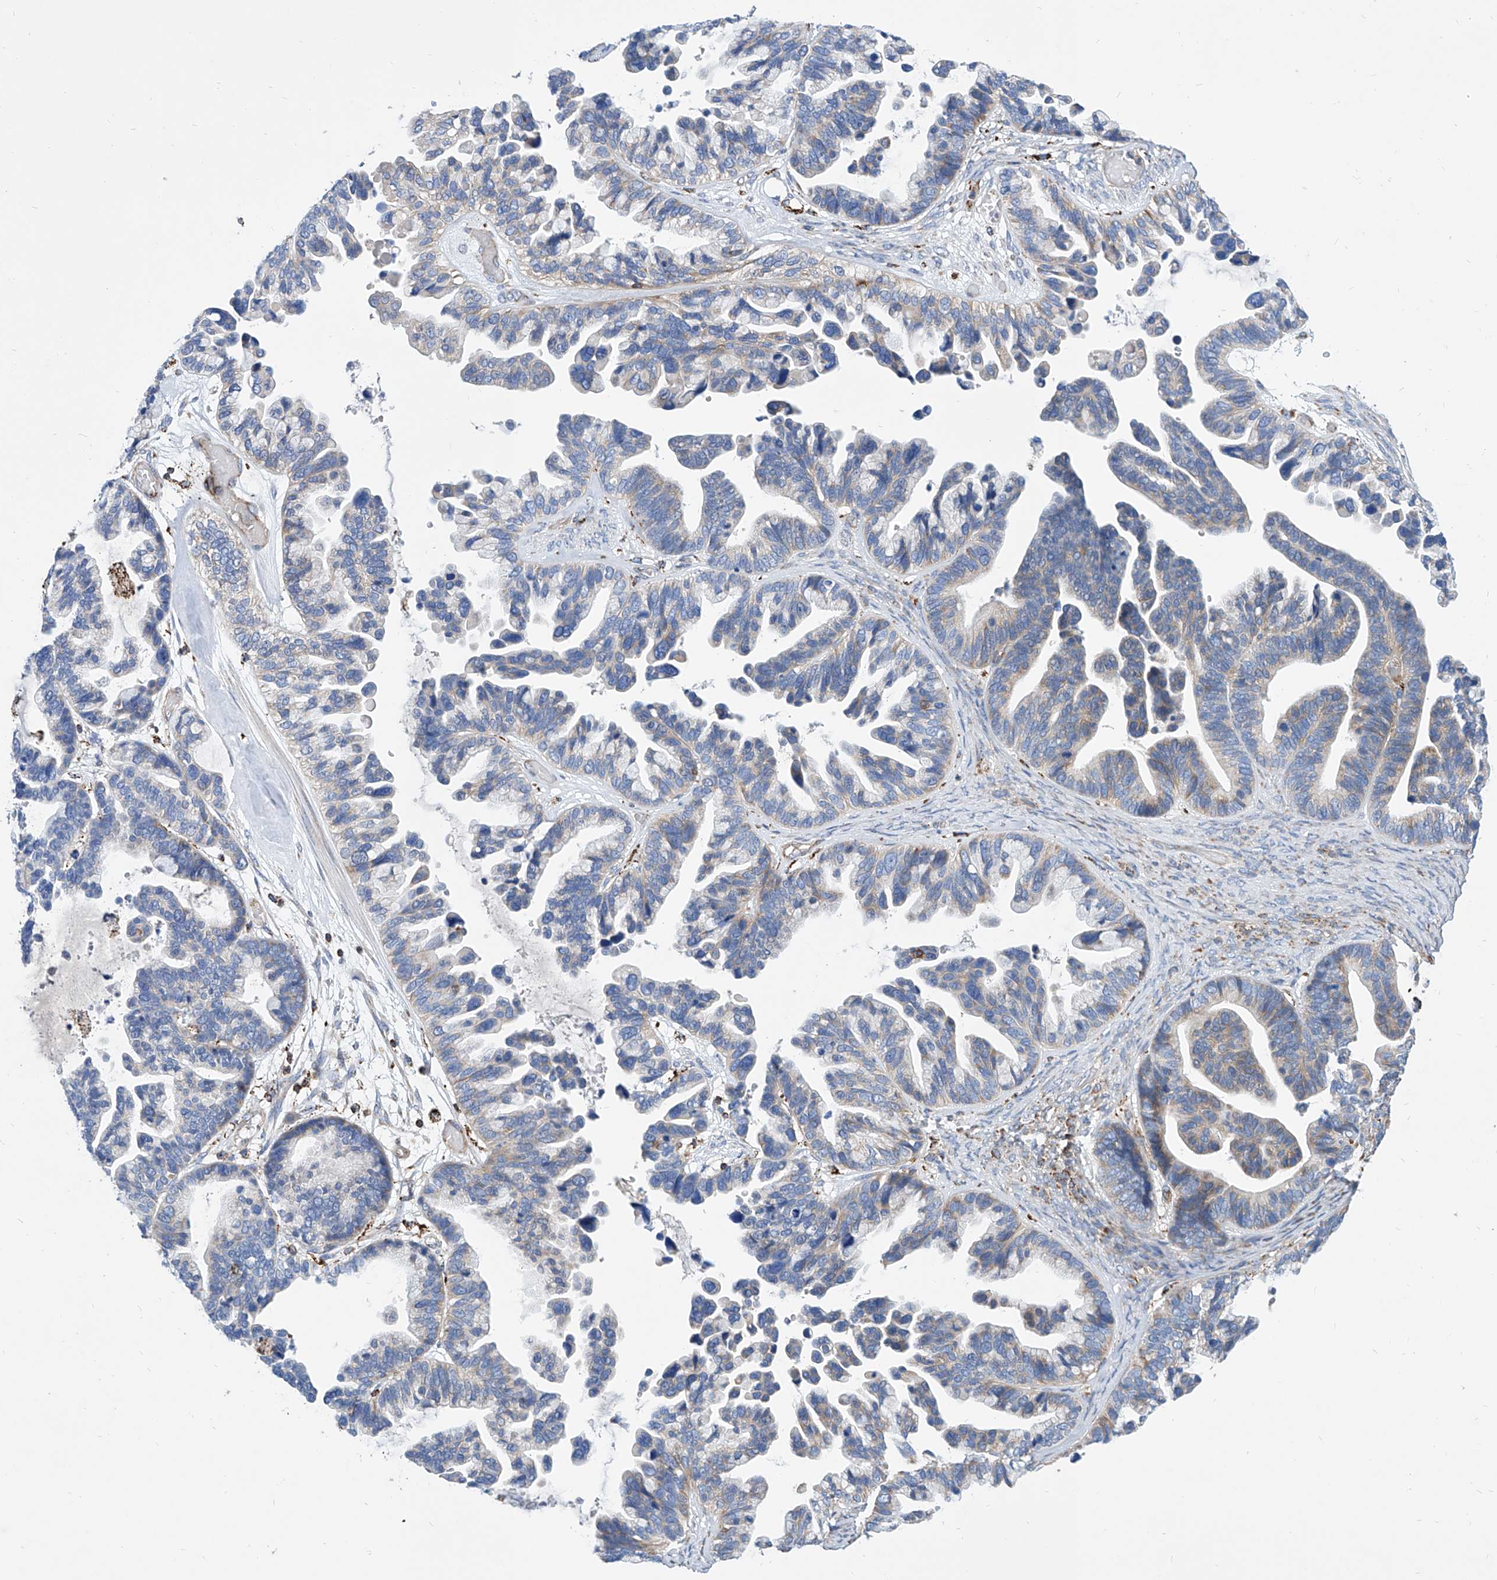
{"staining": {"intensity": "weak", "quantity": "25%-75%", "location": "cytoplasmic/membranous"}, "tissue": "ovarian cancer", "cell_type": "Tumor cells", "image_type": "cancer", "snomed": [{"axis": "morphology", "description": "Cystadenocarcinoma, serous, NOS"}, {"axis": "topography", "description": "Ovary"}], "caption": "Immunohistochemistry (IHC) (DAB) staining of serous cystadenocarcinoma (ovarian) shows weak cytoplasmic/membranous protein staining in about 25%-75% of tumor cells.", "gene": "CPNE5", "patient": {"sex": "female", "age": 56}}